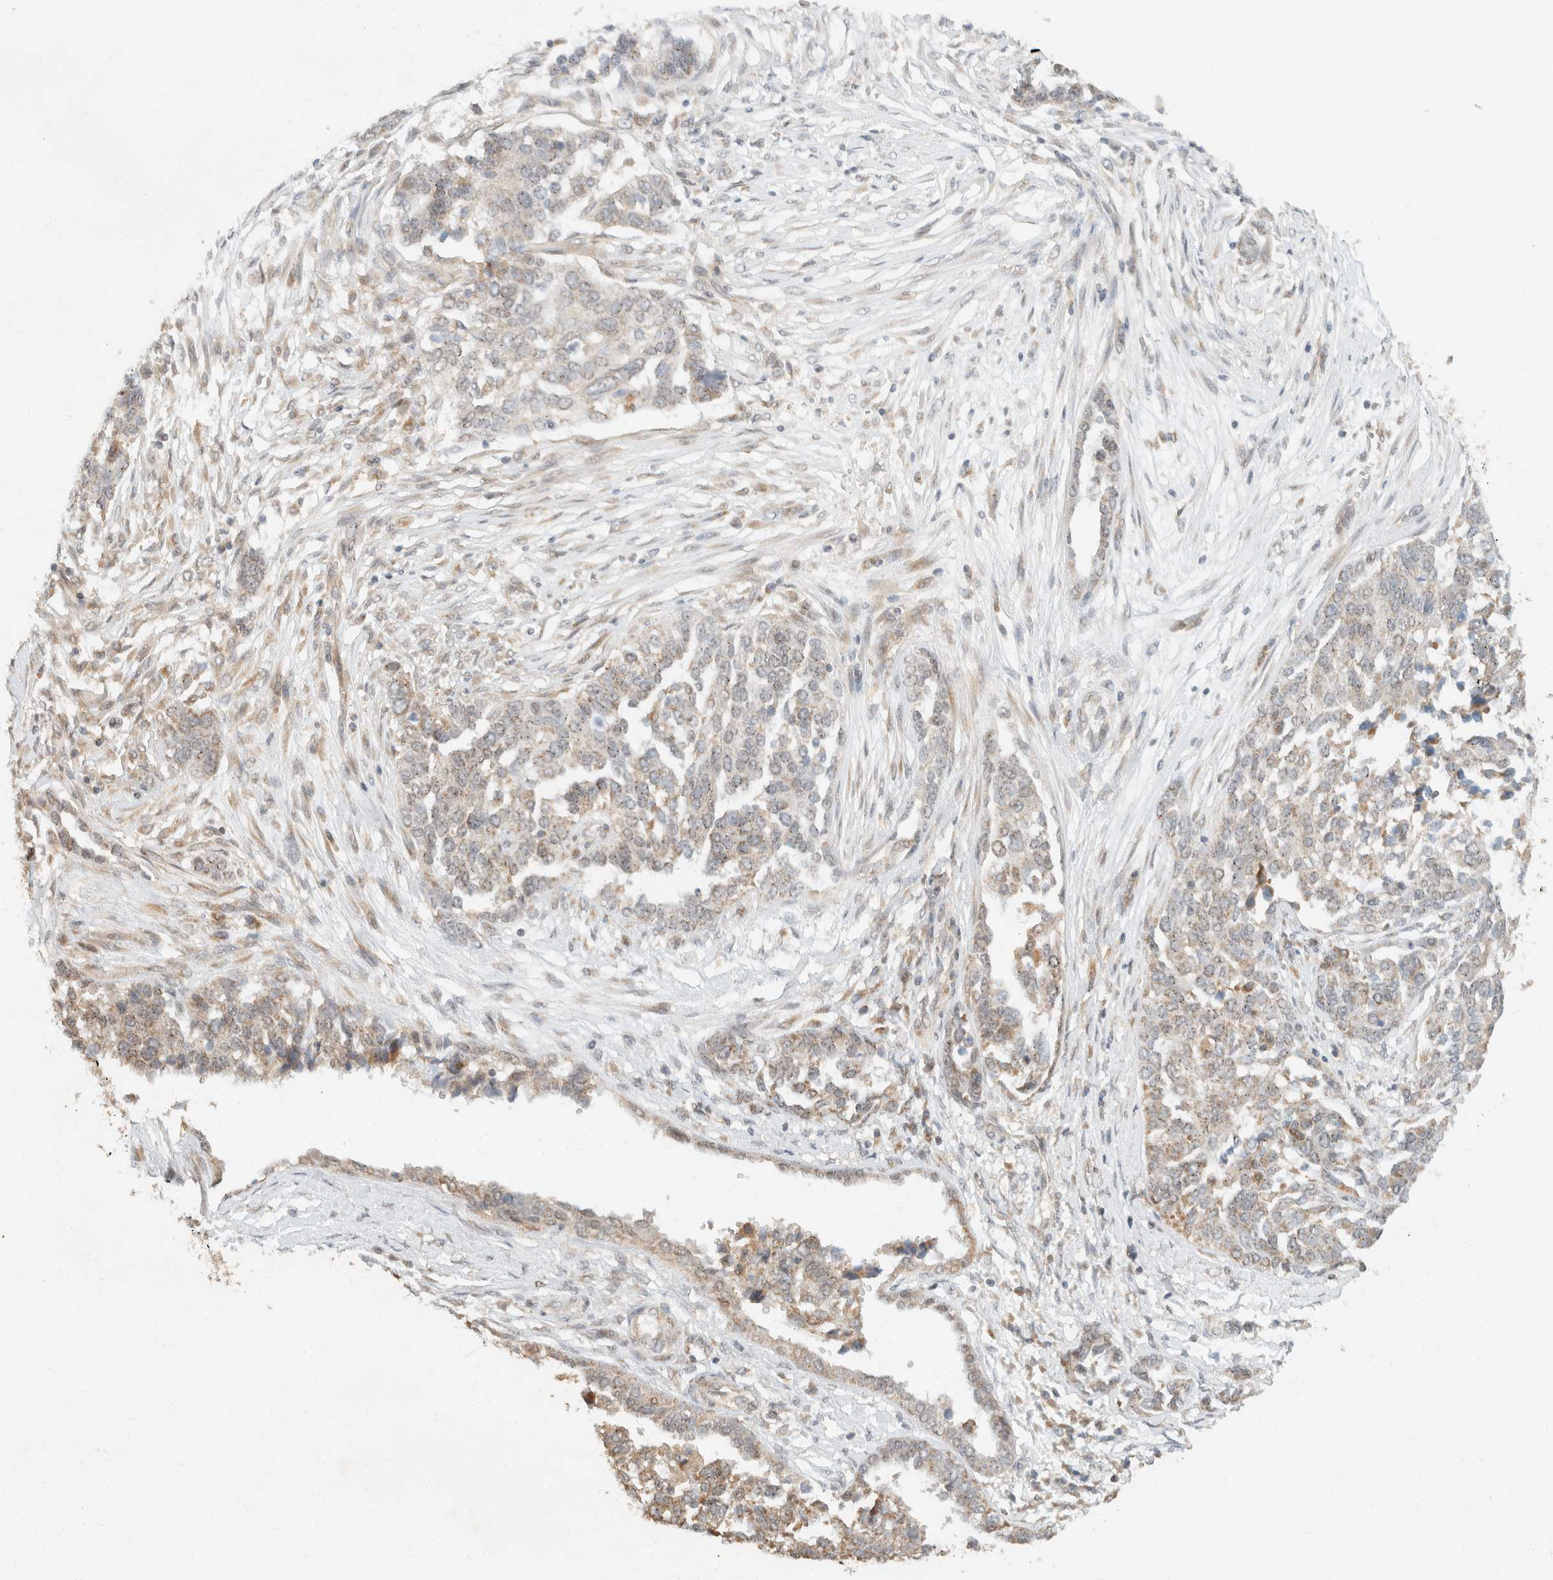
{"staining": {"intensity": "weak", "quantity": "25%-75%", "location": "cytoplasmic/membranous"}, "tissue": "ovarian cancer", "cell_type": "Tumor cells", "image_type": "cancer", "snomed": [{"axis": "morphology", "description": "Cystadenocarcinoma, serous, NOS"}, {"axis": "topography", "description": "Ovary"}], "caption": "This histopathology image reveals immunohistochemistry (IHC) staining of human ovarian serous cystadenocarcinoma, with low weak cytoplasmic/membranous staining in about 25%-75% of tumor cells.", "gene": "TACC1", "patient": {"sex": "female", "age": 44}}